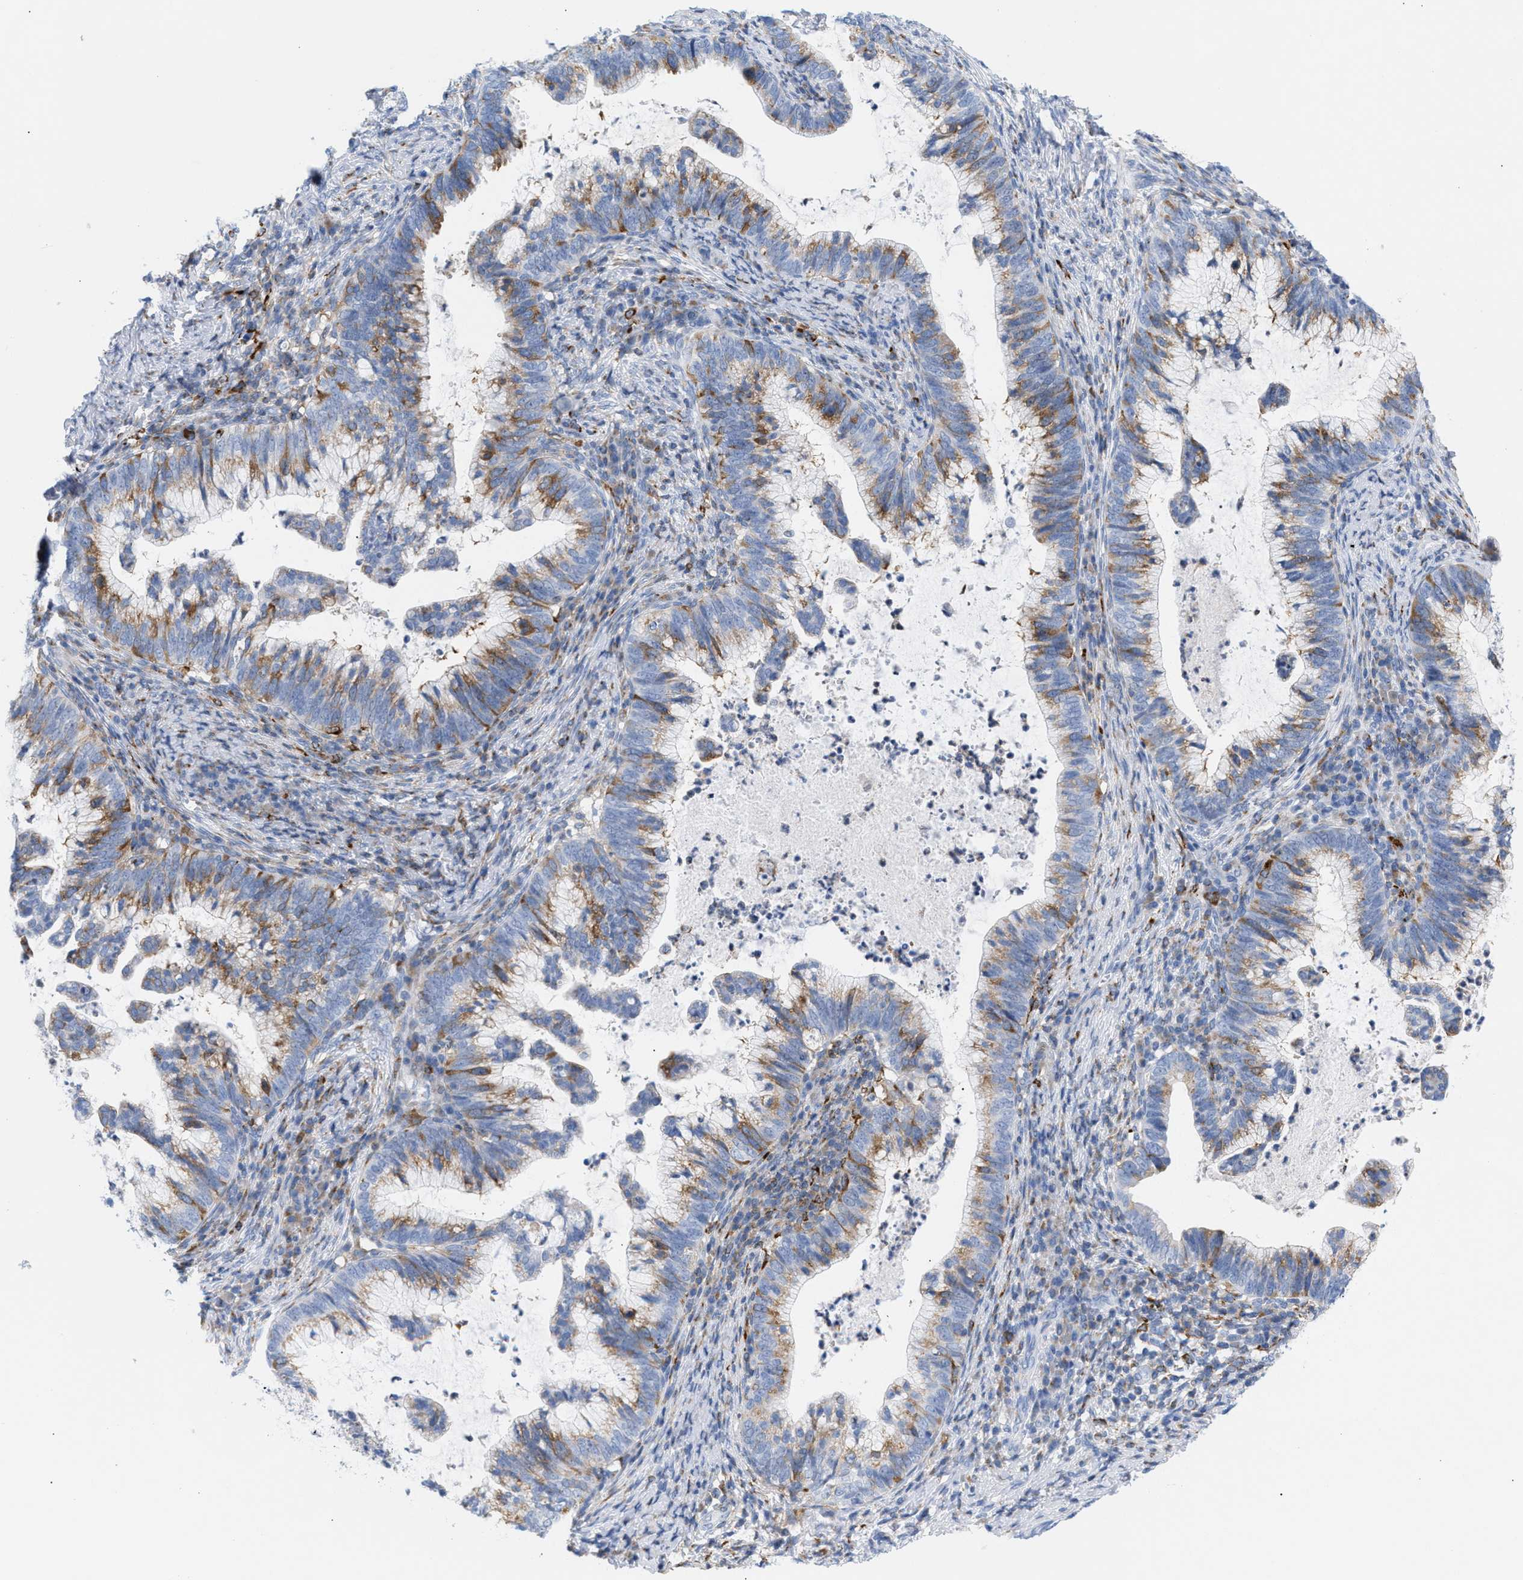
{"staining": {"intensity": "moderate", "quantity": "25%-75%", "location": "cytoplasmic/membranous"}, "tissue": "cervical cancer", "cell_type": "Tumor cells", "image_type": "cancer", "snomed": [{"axis": "morphology", "description": "Adenocarcinoma, NOS"}, {"axis": "topography", "description": "Cervix"}], "caption": "Cervical adenocarcinoma was stained to show a protein in brown. There is medium levels of moderate cytoplasmic/membranous staining in about 25%-75% of tumor cells.", "gene": "TACC3", "patient": {"sex": "female", "age": 36}}